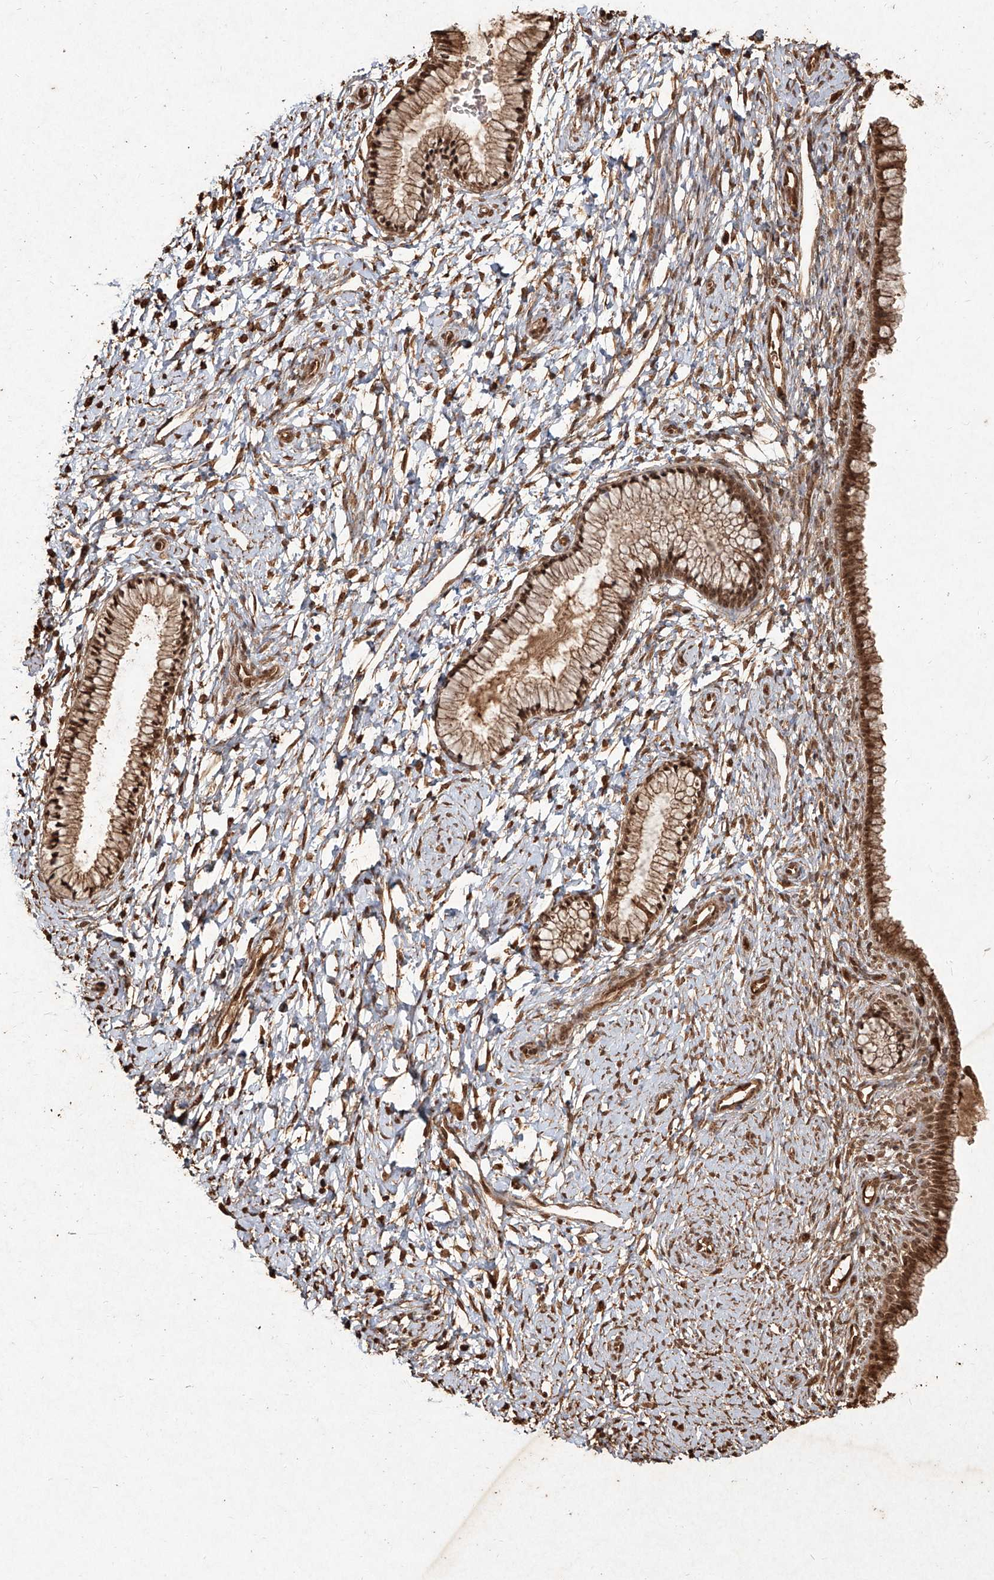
{"staining": {"intensity": "moderate", "quantity": ">75%", "location": "cytoplasmic/membranous,nuclear"}, "tissue": "cervix", "cell_type": "Glandular cells", "image_type": "normal", "snomed": [{"axis": "morphology", "description": "Normal tissue, NOS"}, {"axis": "topography", "description": "Cervix"}], "caption": "Immunohistochemical staining of benign human cervix shows moderate cytoplasmic/membranous,nuclear protein expression in about >75% of glandular cells. The staining was performed using DAB, with brown indicating positive protein expression. Nuclei are stained blue with hematoxylin.", "gene": "UBE2K", "patient": {"sex": "female", "age": 33}}